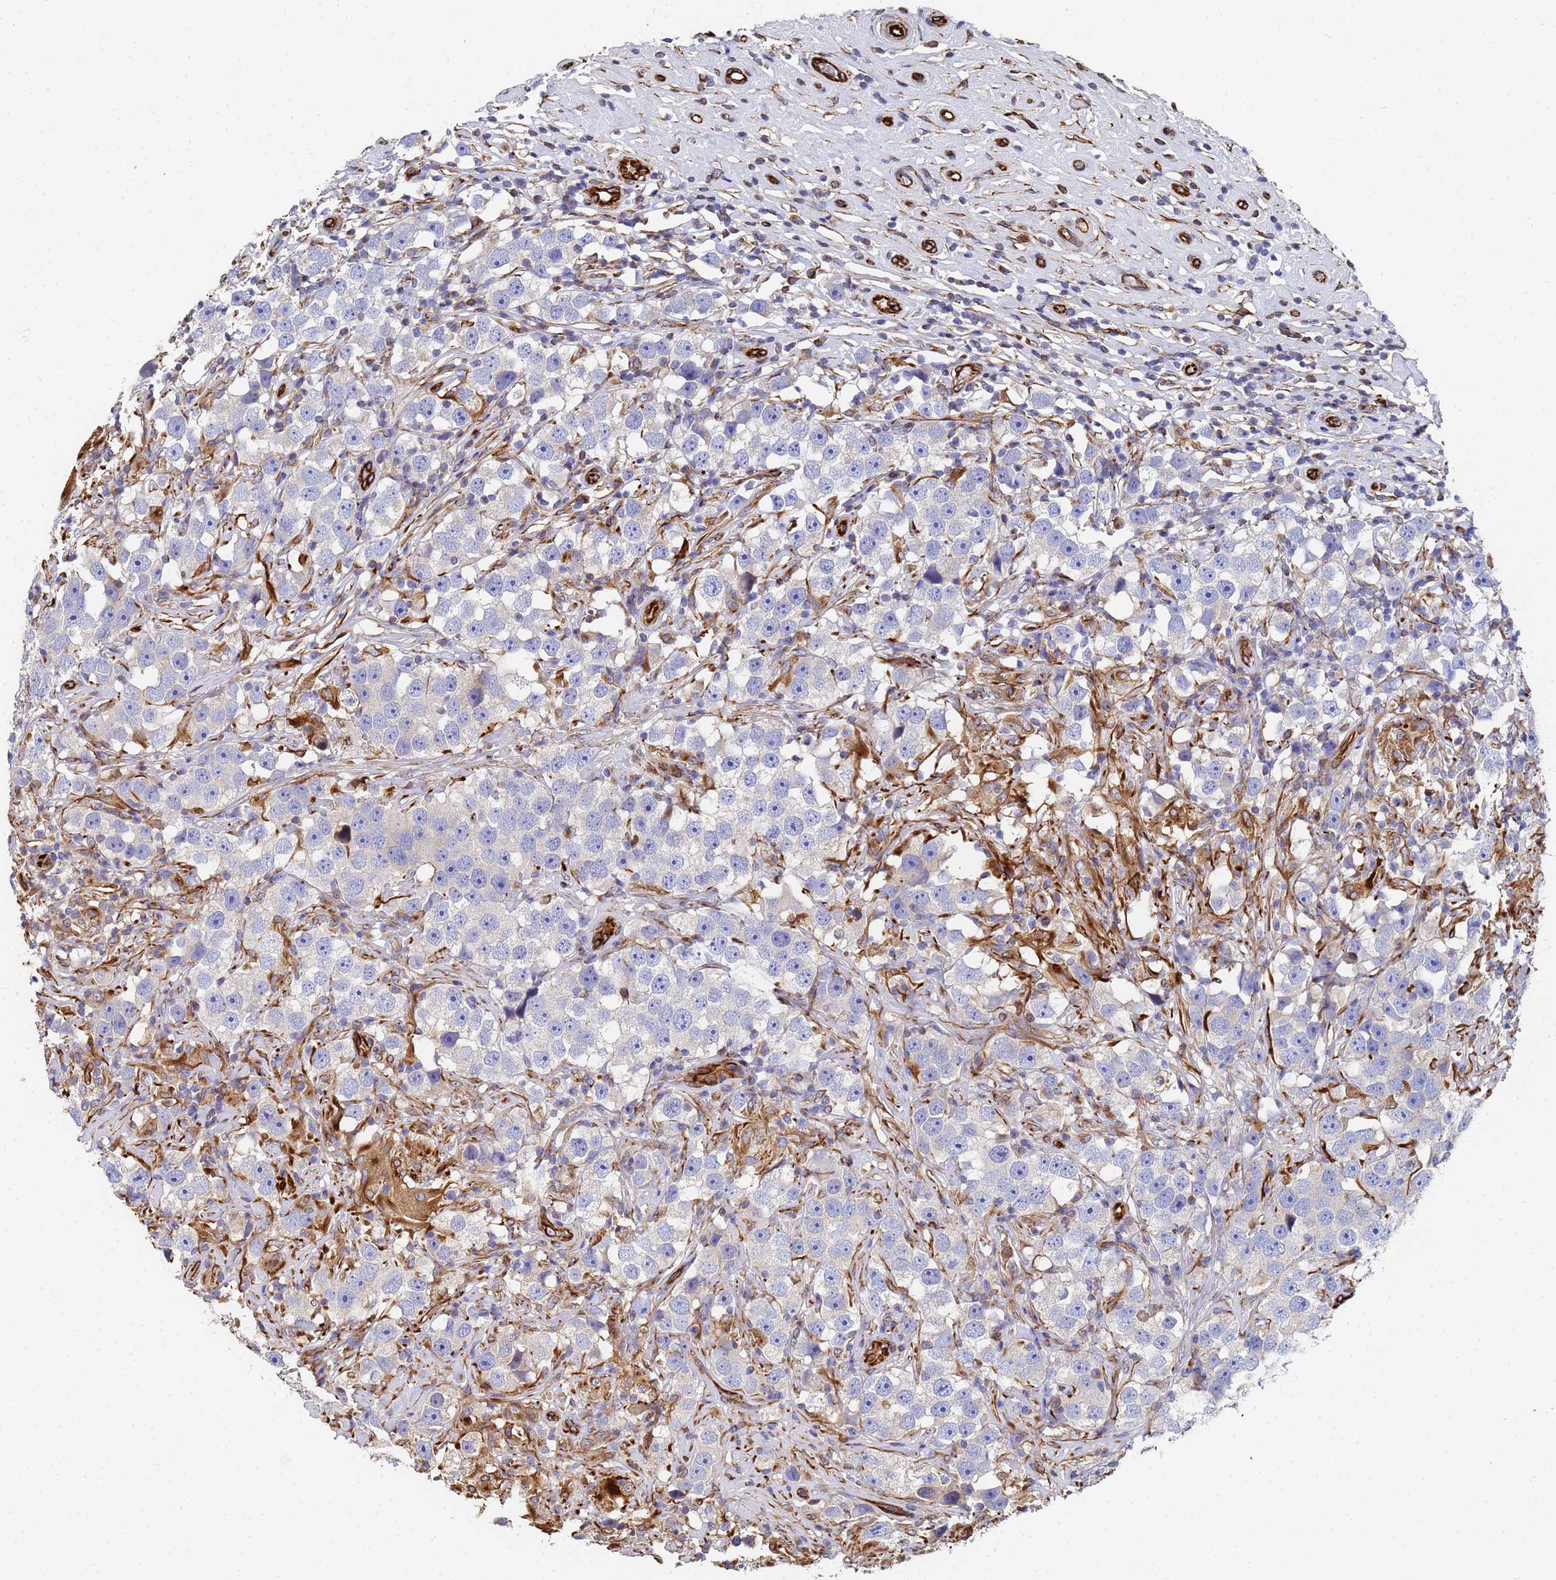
{"staining": {"intensity": "negative", "quantity": "none", "location": "none"}, "tissue": "testis cancer", "cell_type": "Tumor cells", "image_type": "cancer", "snomed": [{"axis": "morphology", "description": "Seminoma, NOS"}, {"axis": "topography", "description": "Testis"}], "caption": "An IHC image of testis seminoma is shown. There is no staining in tumor cells of testis seminoma.", "gene": "SYT13", "patient": {"sex": "male", "age": 49}}